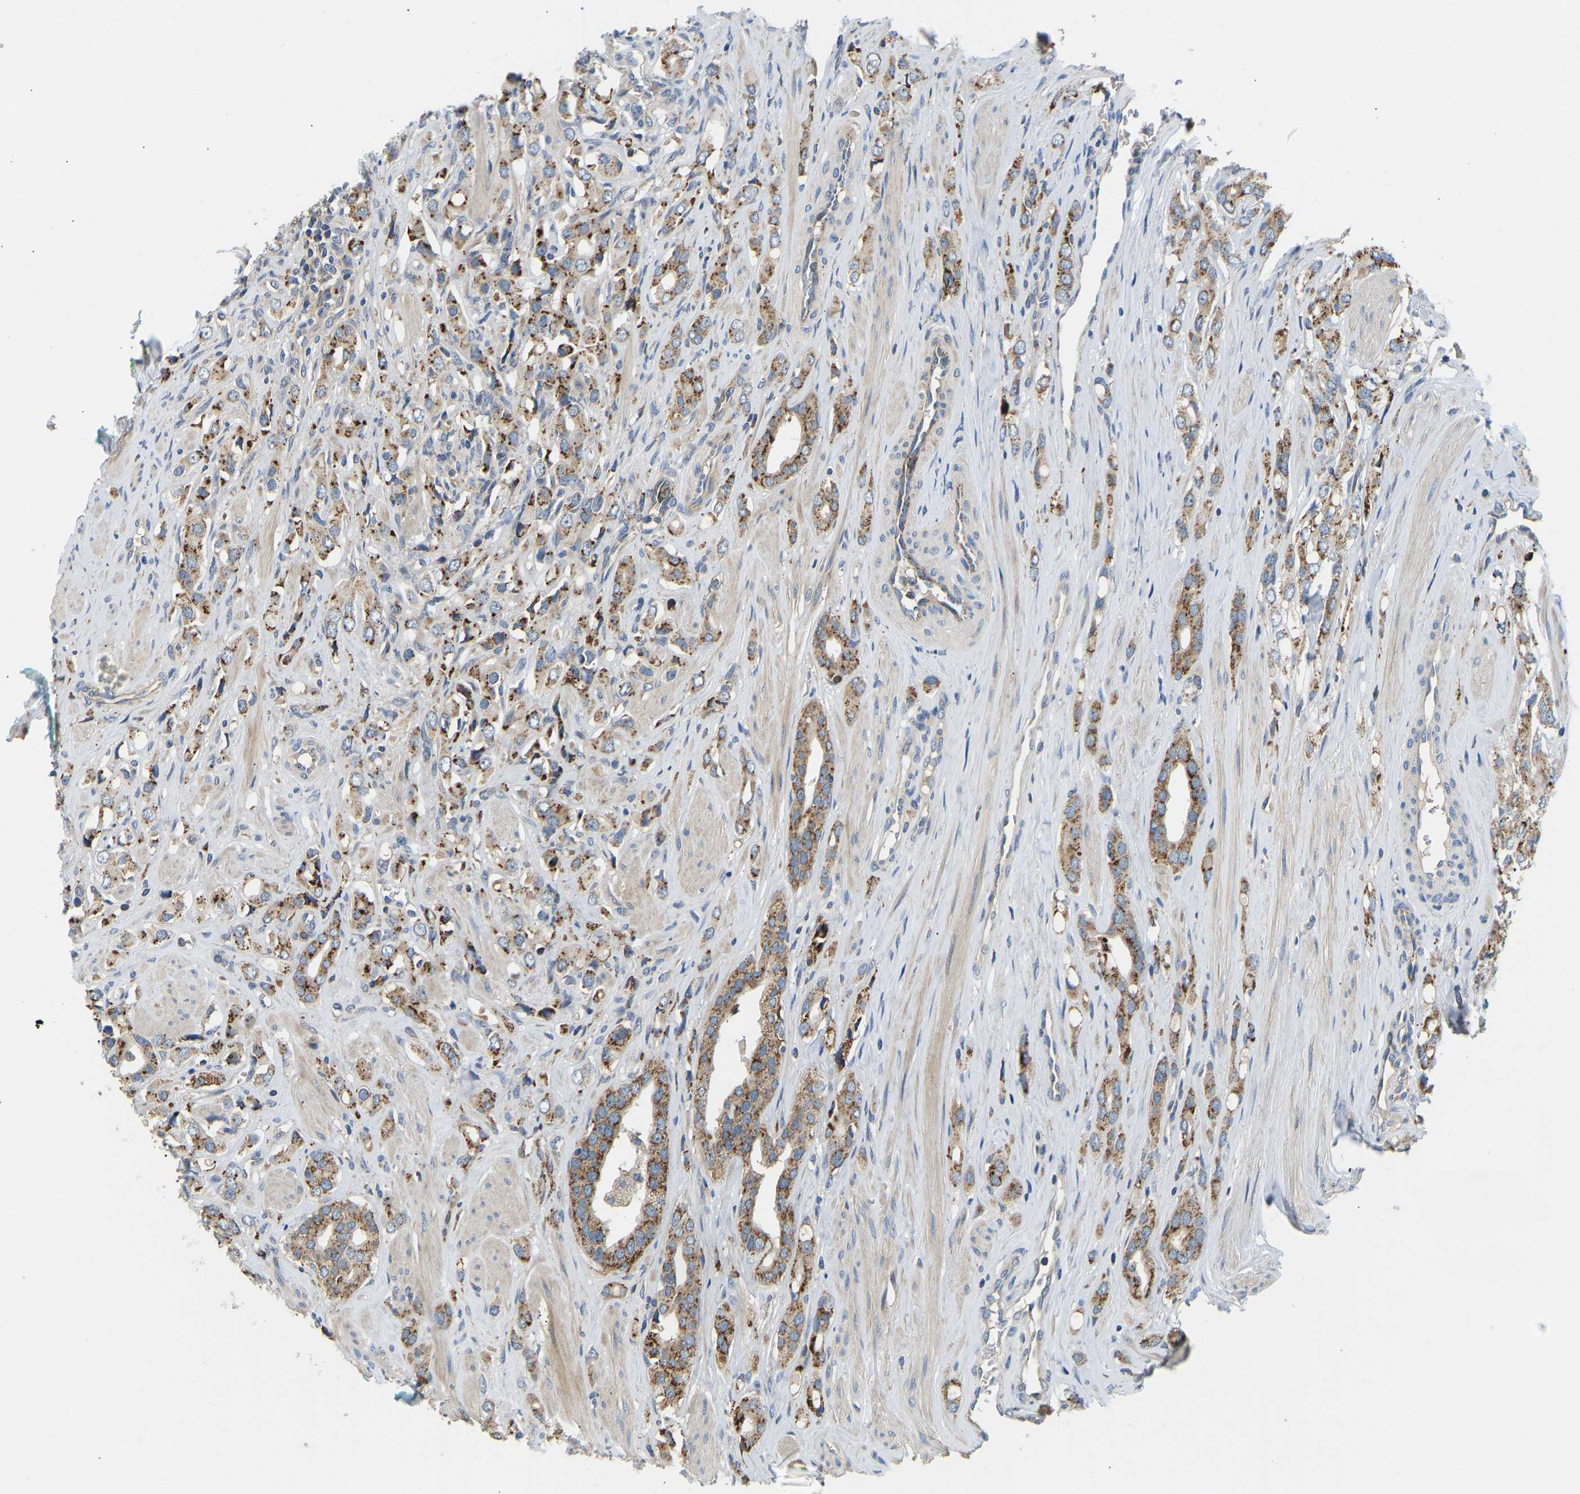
{"staining": {"intensity": "moderate", "quantity": ">75%", "location": "cytoplasmic/membranous"}, "tissue": "prostate cancer", "cell_type": "Tumor cells", "image_type": "cancer", "snomed": [{"axis": "morphology", "description": "Adenocarcinoma, High grade"}, {"axis": "topography", "description": "Prostate"}], "caption": "A high-resolution histopathology image shows immunohistochemistry staining of adenocarcinoma (high-grade) (prostate), which demonstrates moderate cytoplasmic/membranous positivity in about >75% of tumor cells.", "gene": "RBP1", "patient": {"sex": "male", "age": 52}}